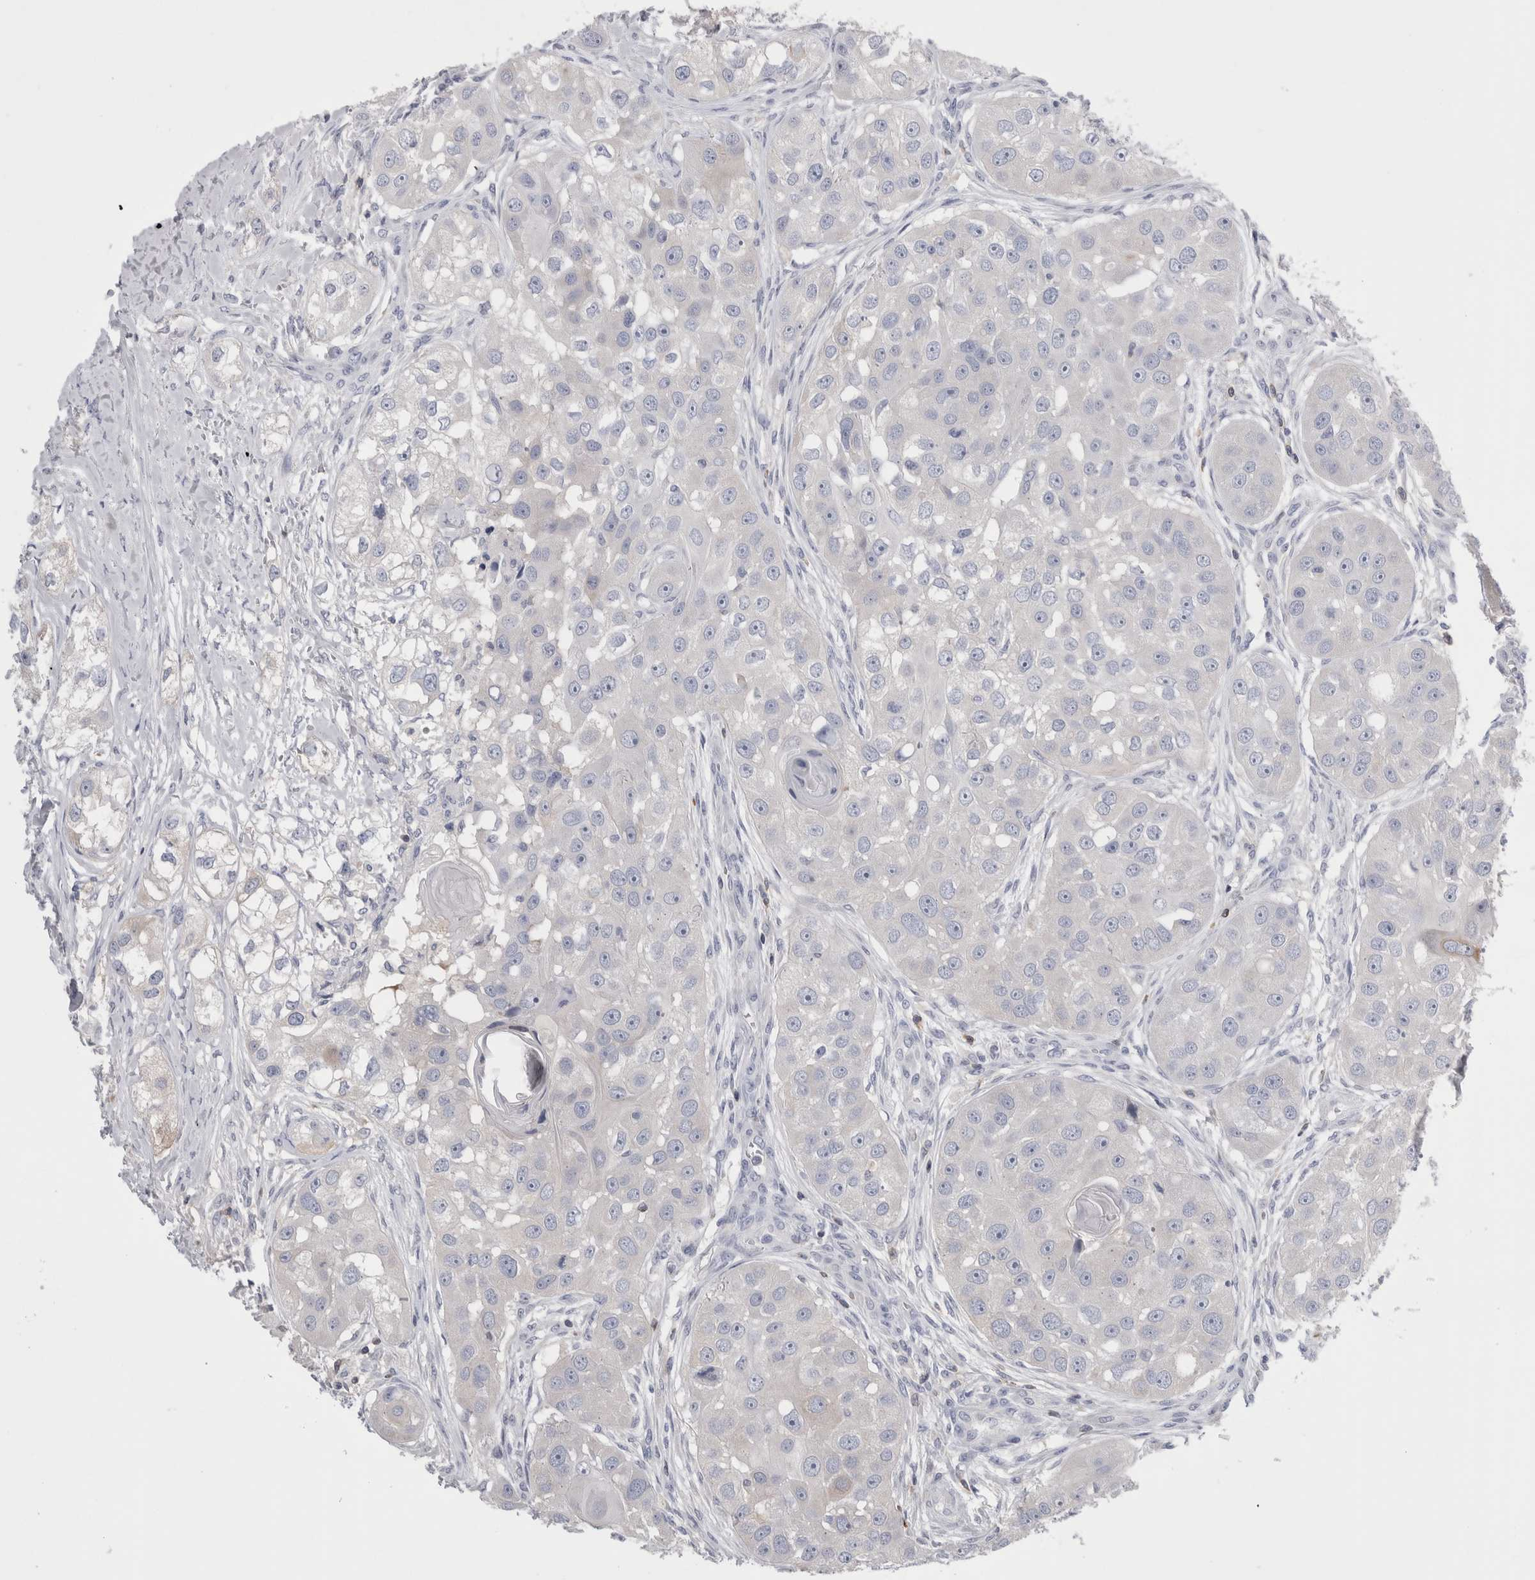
{"staining": {"intensity": "negative", "quantity": "none", "location": "none"}, "tissue": "head and neck cancer", "cell_type": "Tumor cells", "image_type": "cancer", "snomed": [{"axis": "morphology", "description": "Normal tissue, NOS"}, {"axis": "morphology", "description": "Squamous cell carcinoma, NOS"}, {"axis": "topography", "description": "Skeletal muscle"}, {"axis": "topography", "description": "Head-Neck"}], "caption": "Histopathology image shows no significant protein staining in tumor cells of head and neck cancer (squamous cell carcinoma).", "gene": "DCTN6", "patient": {"sex": "male", "age": 51}}